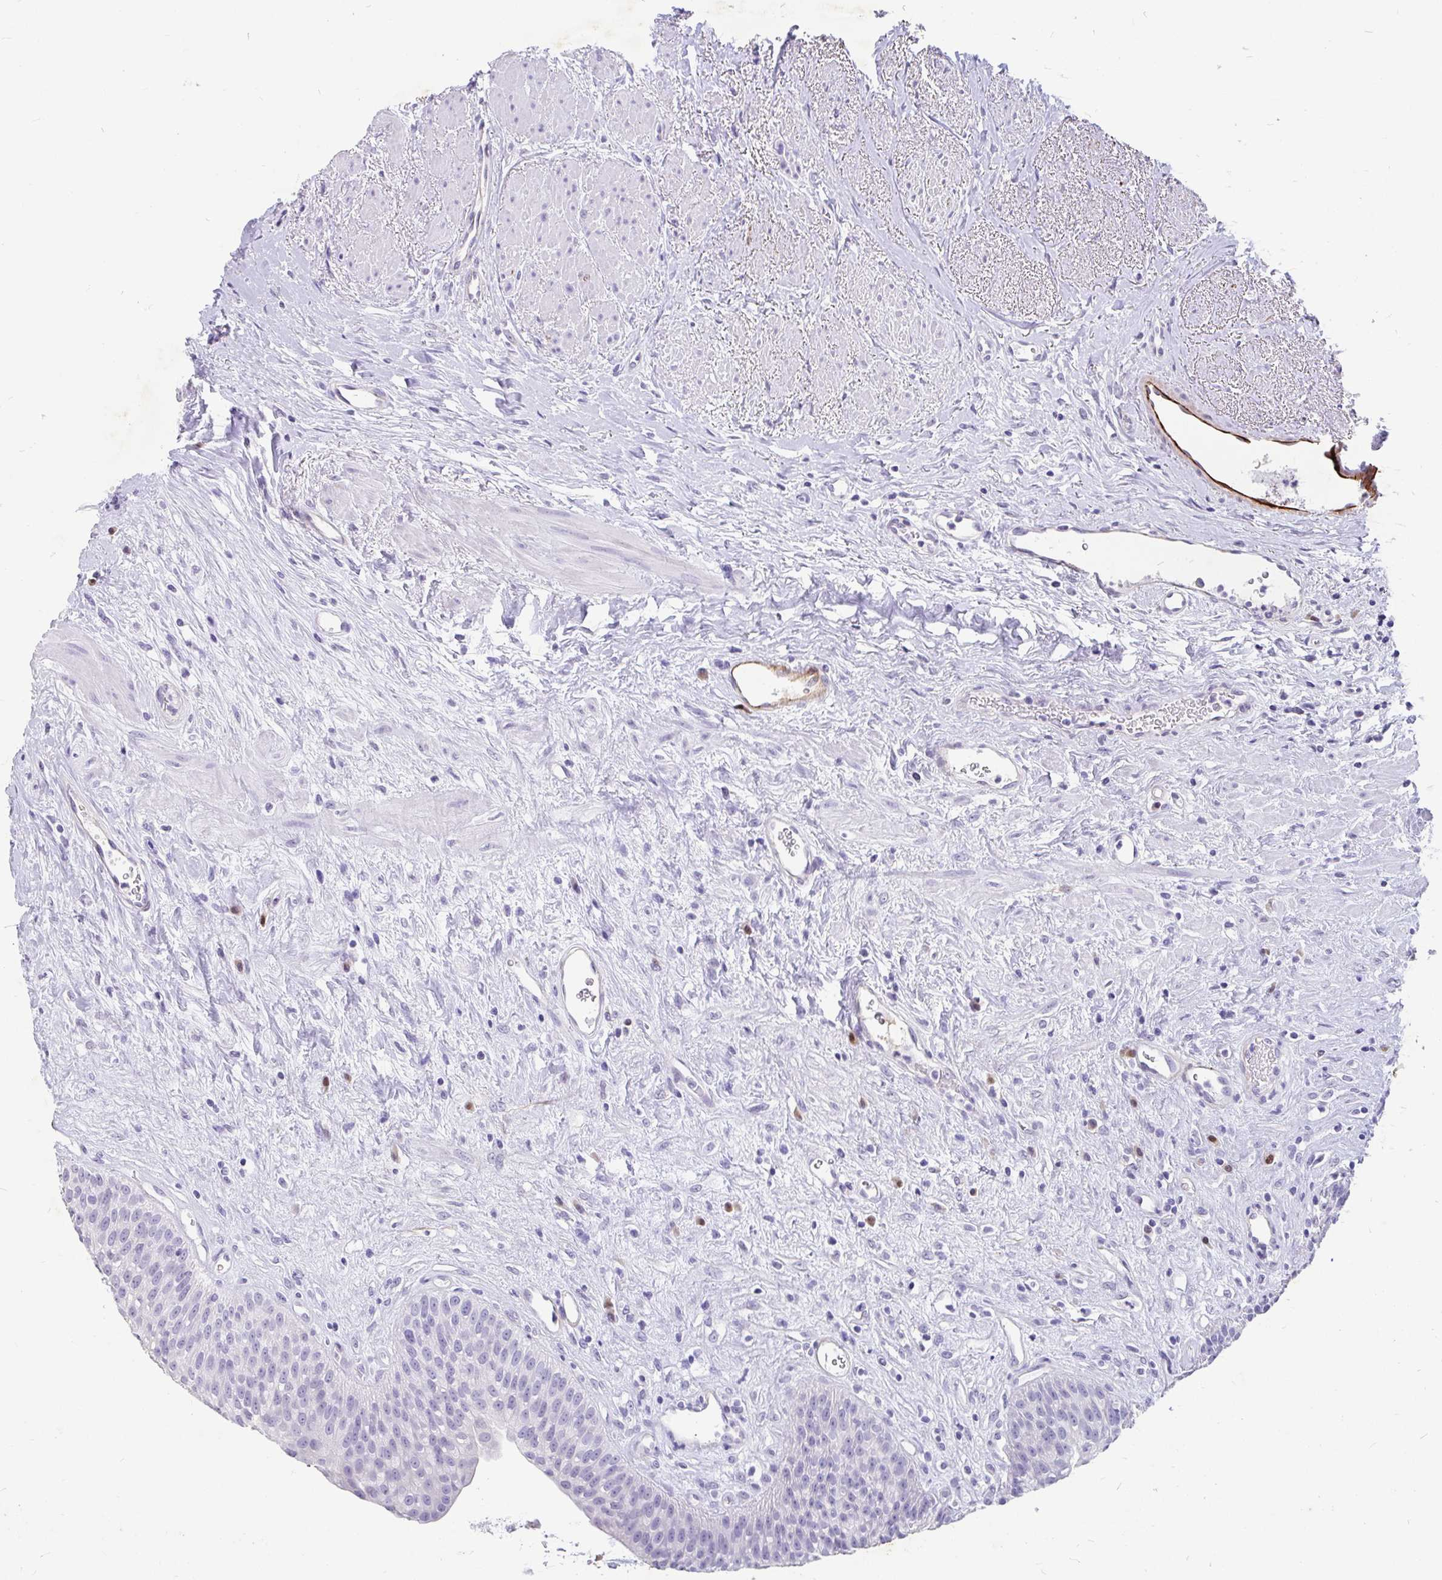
{"staining": {"intensity": "negative", "quantity": "none", "location": "none"}, "tissue": "urinary bladder", "cell_type": "Urothelial cells", "image_type": "normal", "snomed": [{"axis": "morphology", "description": "Normal tissue, NOS"}, {"axis": "topography", "description": "Urinary bladder"}], "caption": "IHC of normal urinary bladder demonstrates no positivity in urothelial cells.", "gene": "EML5", "patient": {"sex": "female", "age": 56}}